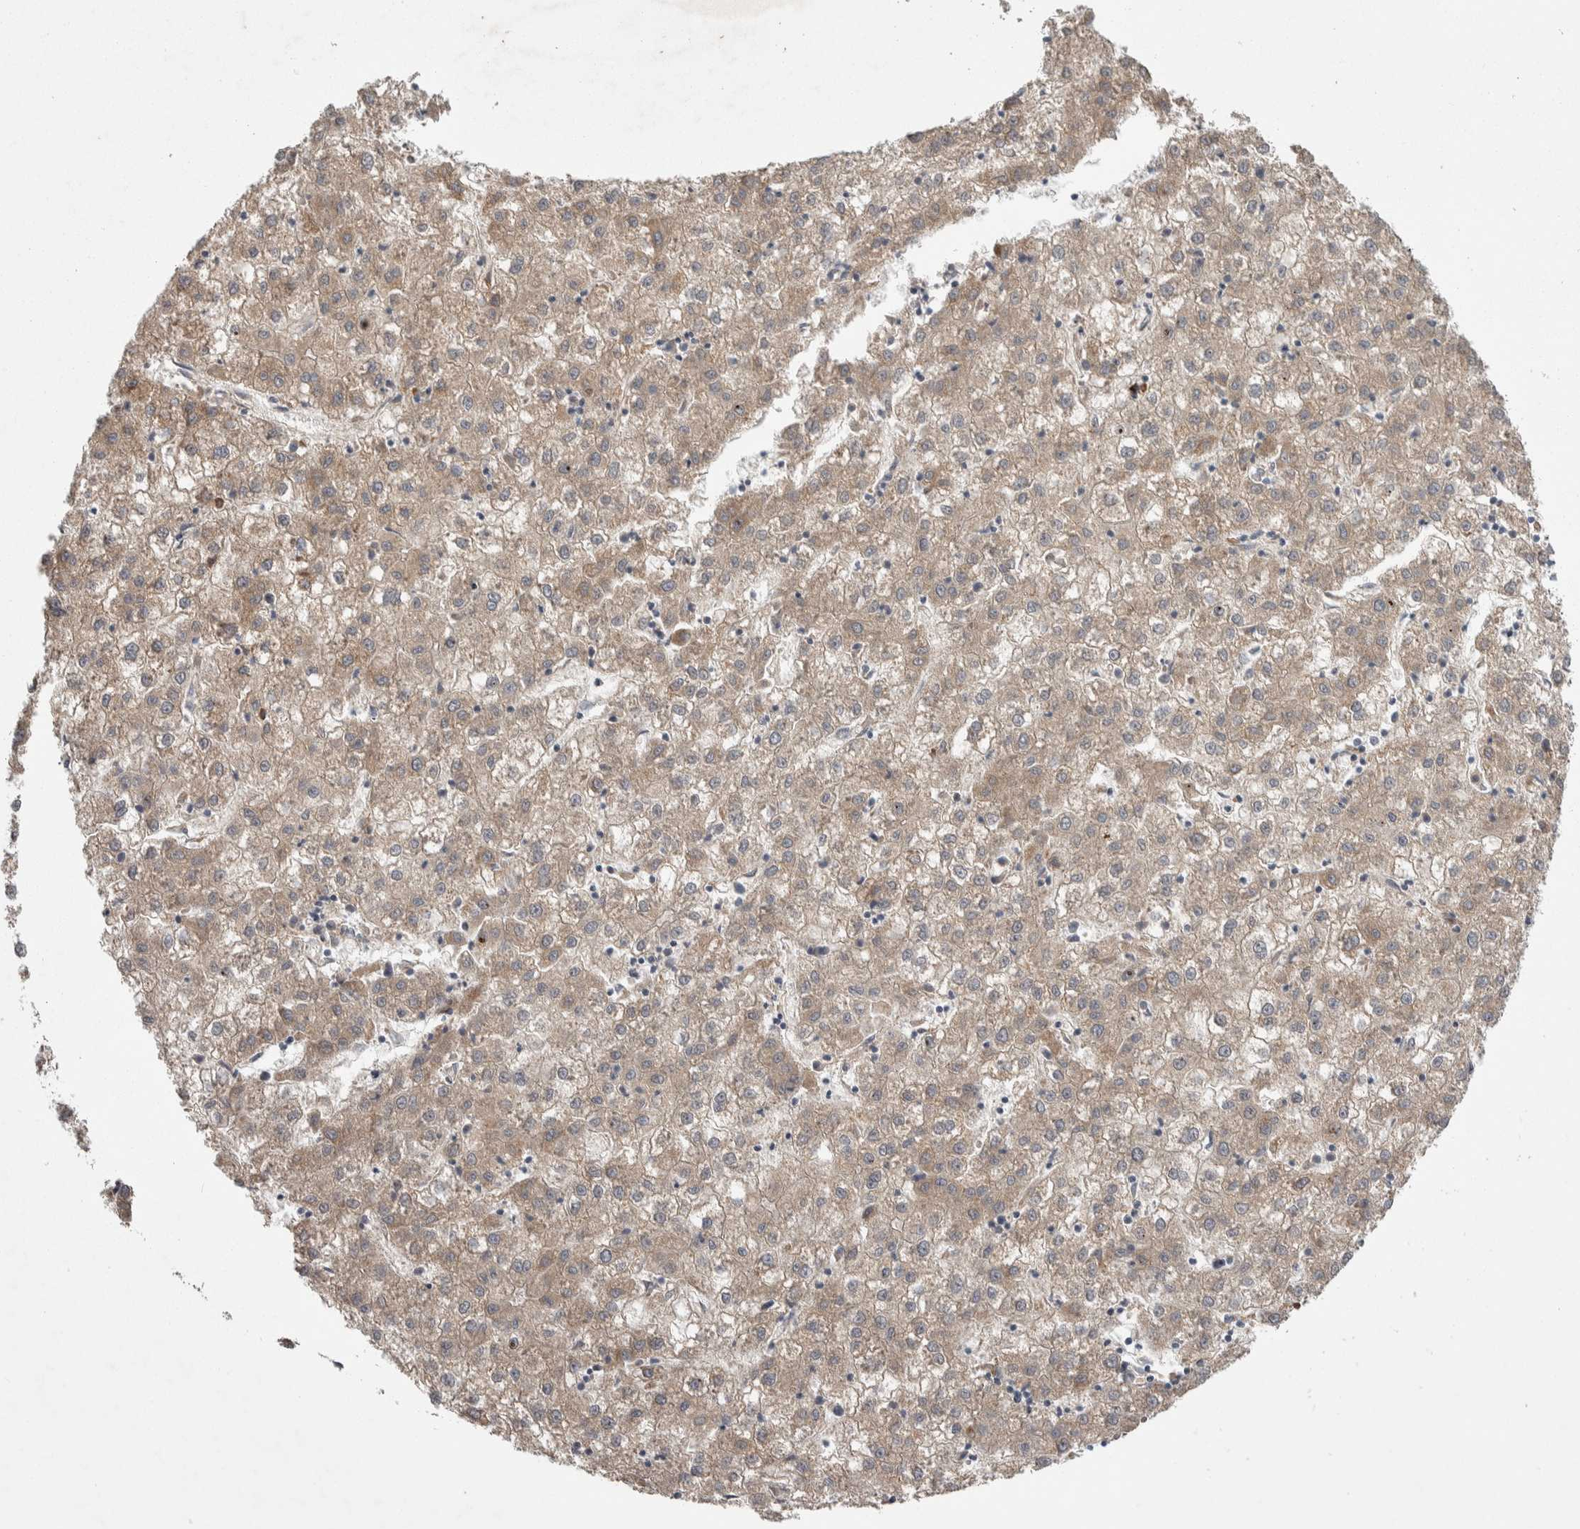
{"staining": {"intensity": "weak", "quantity": ">75%", "location": "cytoplasmic/membranous"}, "tissue": "liver cancer", "cell_type": "Tumor cells", "image_type": "cancer", "snomed": [{"axis": "morphology", "description": "Carcinoma, Hepatocellular, NOS"}, {"axis": "topography", "description": "Liver"}], "caption": "Liver hepatocellular carcinoma stained with a brown dye demonstrates weak cytoplasmic/membranous positive positivity in about >75% of tumor cells.", "gene": "IBTK", "patient": {"sex": "male", "age": 72}}